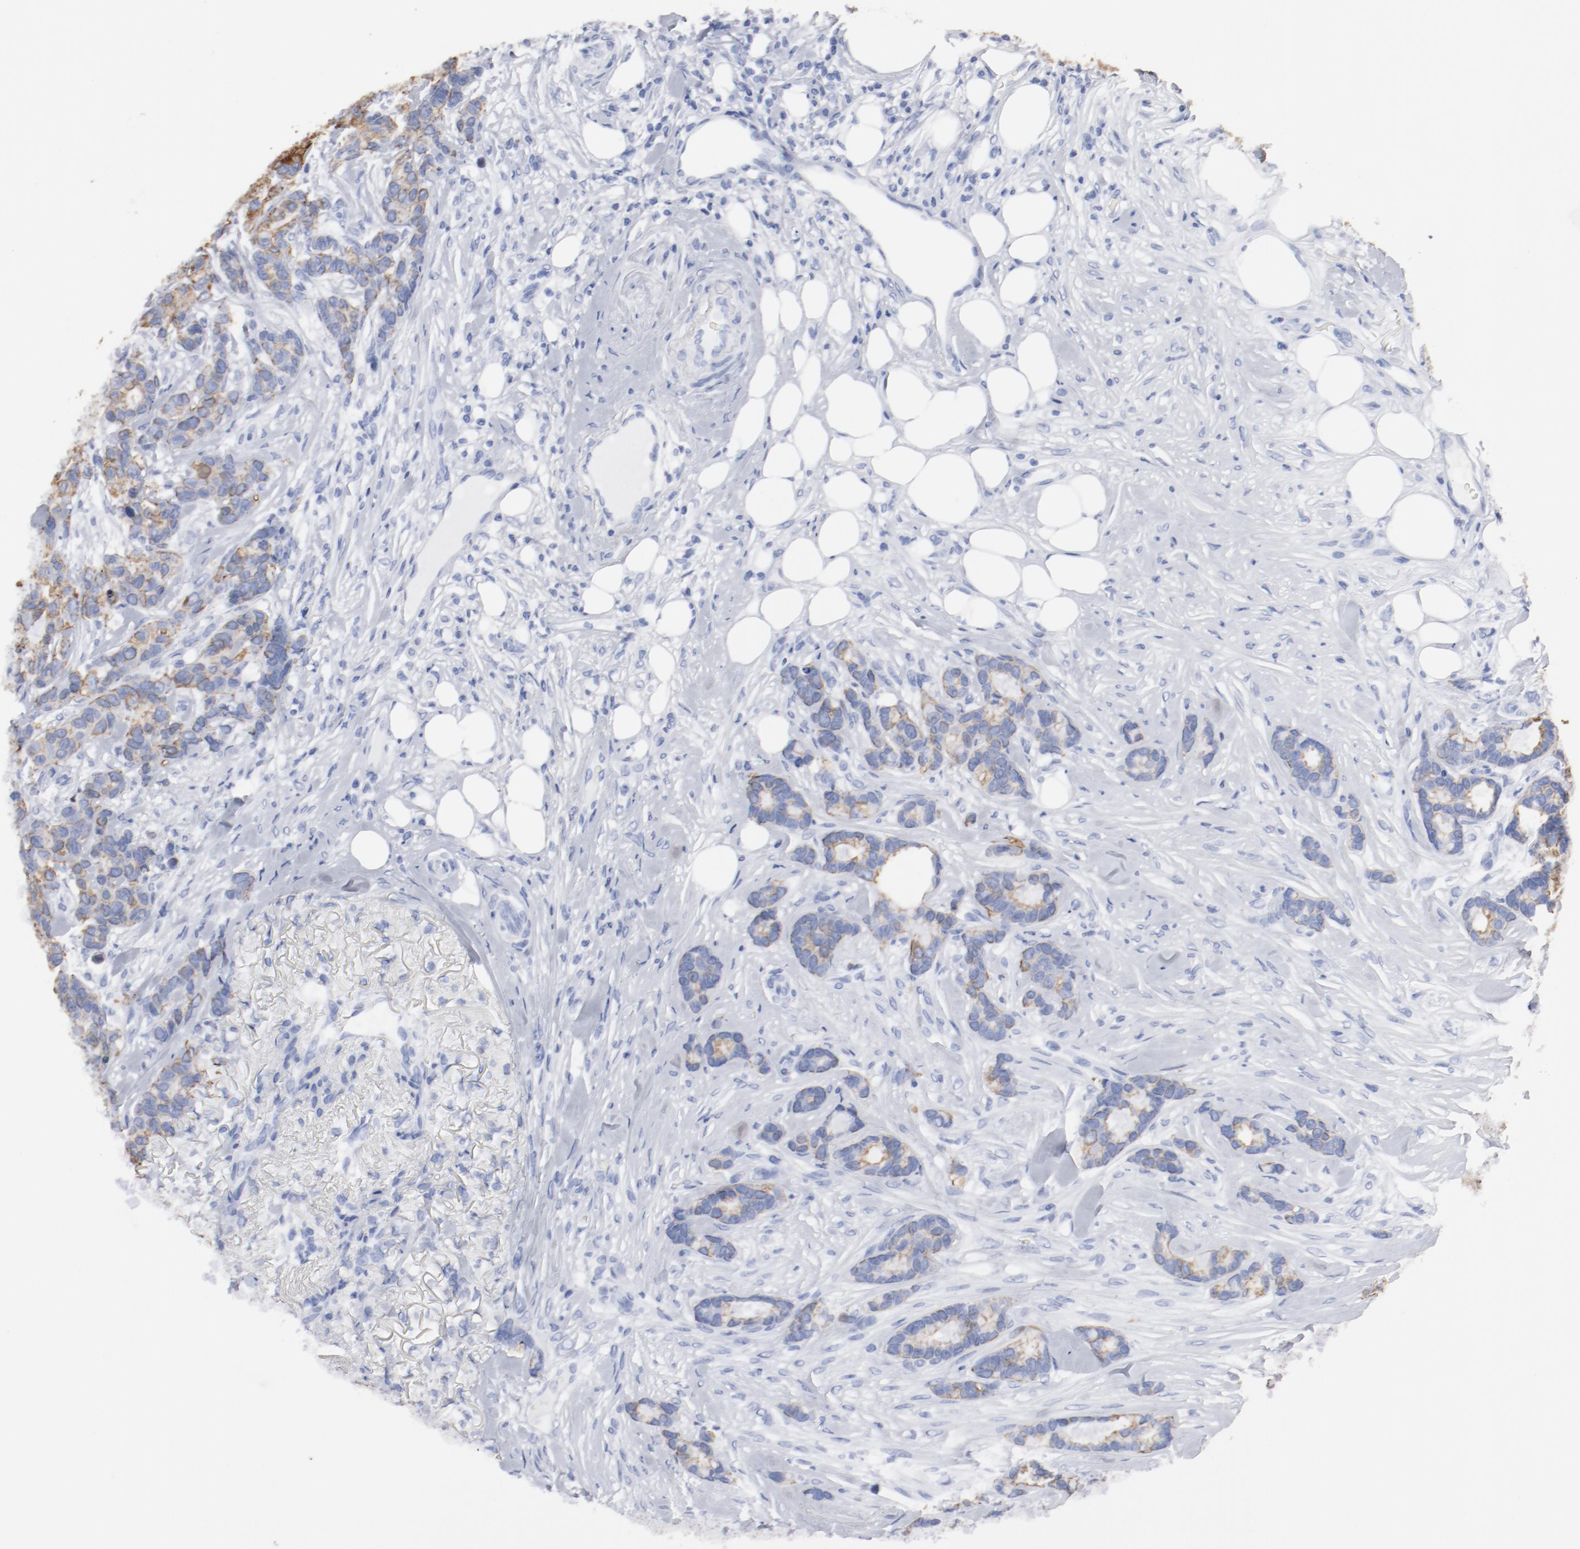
{"staining": {"intensity": "moderate", "quantity": "25%-75%", "location": "cytoplasmic/membranous"}, "tissue": "breast cancer", "cell_type": "Tumor cells", "image_type": "cancer", "snomed": [{"axis": "morphology", "description": "Duct carcinoma"}, {"axis": "topography", "description": "Breast"}], "caption": "Brown immunohistochemical staining in human breast cancer demonstrates moderate cytoplasmic/membranous staining in about 25%-75% of tumor cells. The staining was performed using DAB (3,3'-diaminobenzidine), with brown indicating positive protein expression. Nuclei are stained blue with hematoxylin.", "gene": "TSPAN6", "patient": {"sex": "female", "age": 87}}